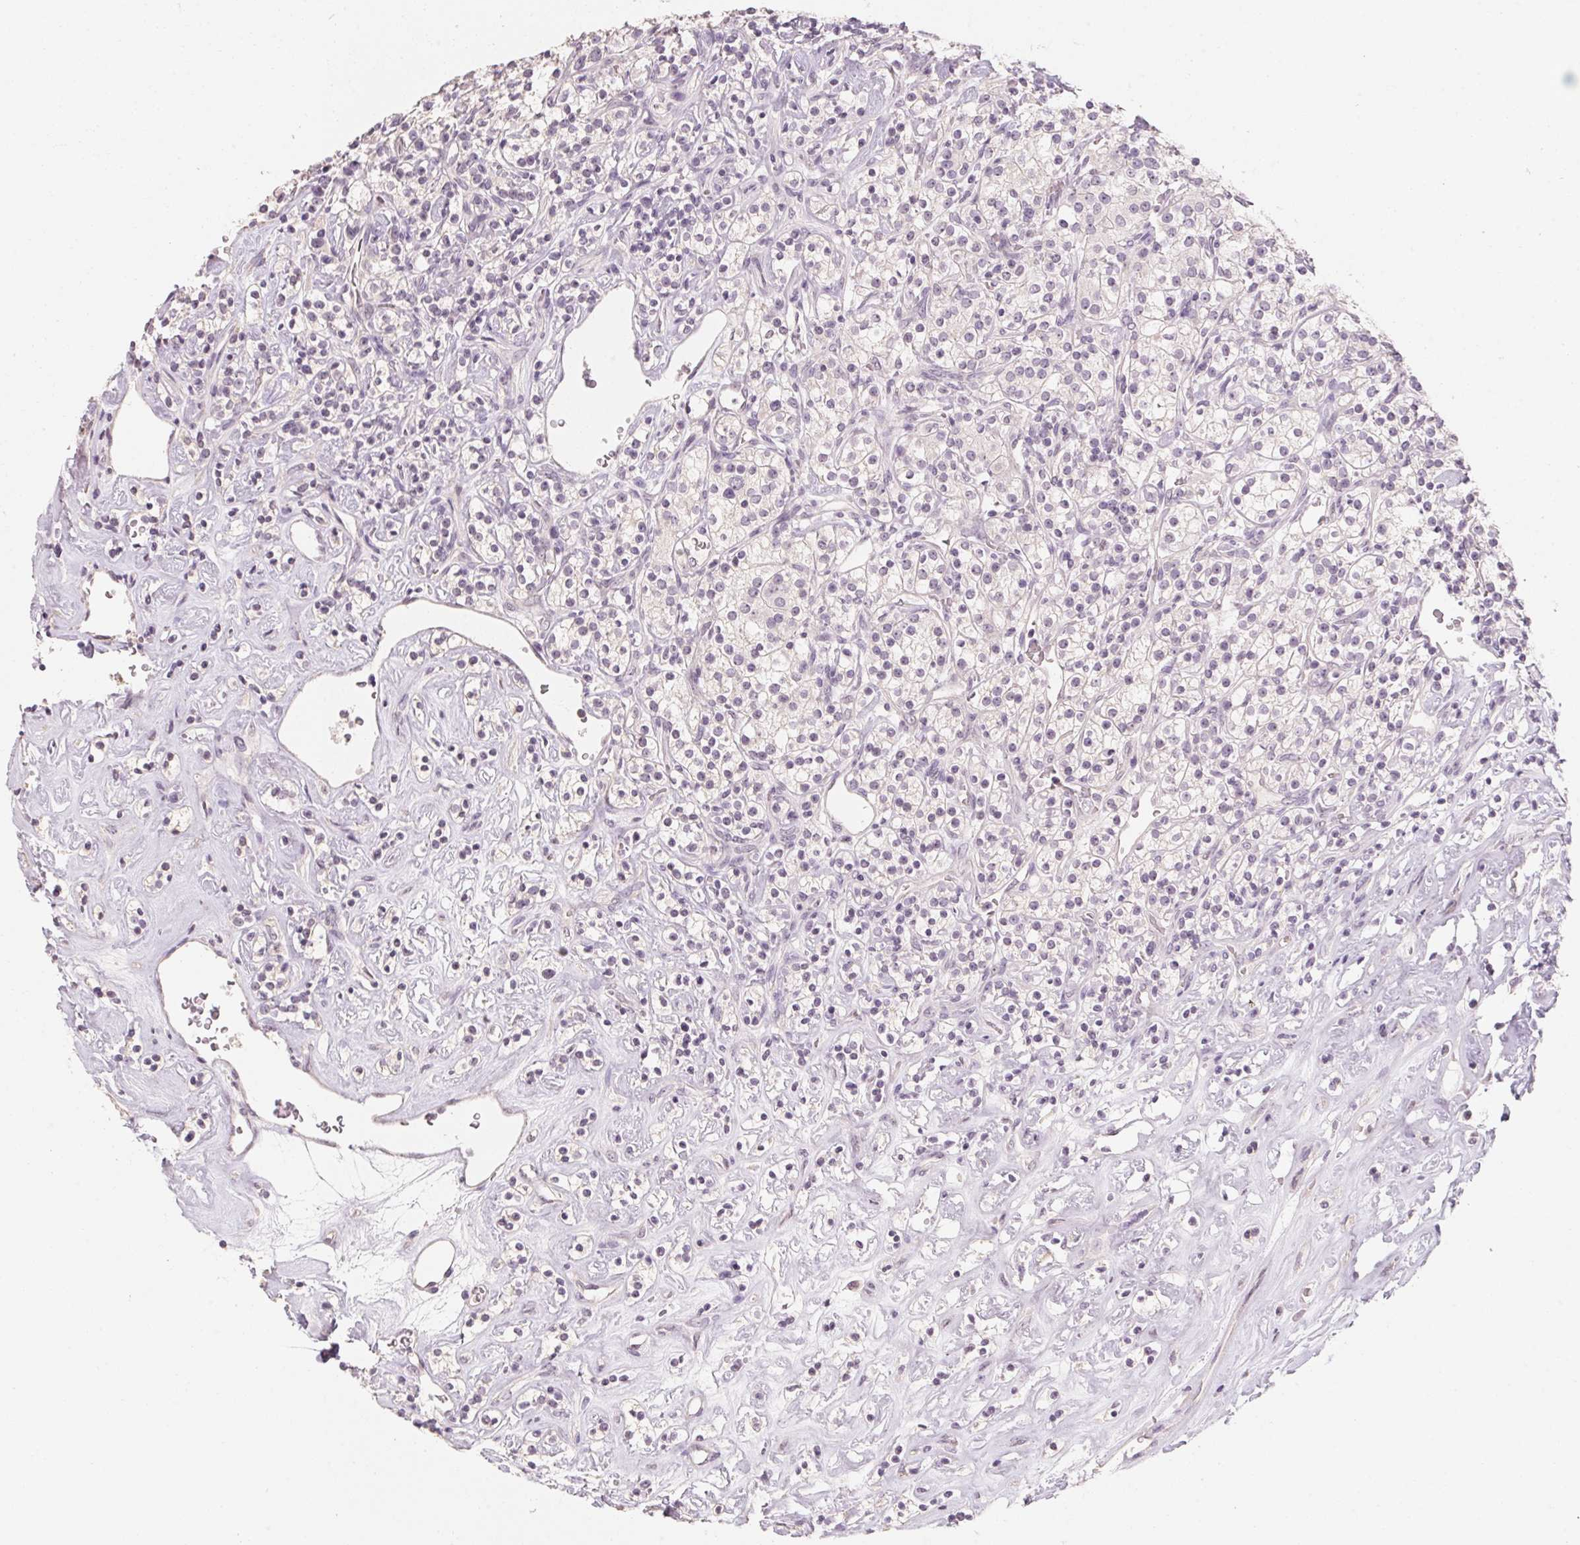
{"staining": {"intensity": "negative", "quantity": "none", "location": "none"}, "tissue": "renal cancer", "cell_type": "Tumor cells", "image_type": "cancer", "snomed": [{"axis": "morphology", "description": "Adenocarcinoma, NOS"}, {"axis": "topography", "description": "Kidney"}], "caption": "Tumor cells are negative for protein expression in human renal adenocarcinoma.", "gene": "CAPZA3", "patient": {"sex": "male", "age": 77}}